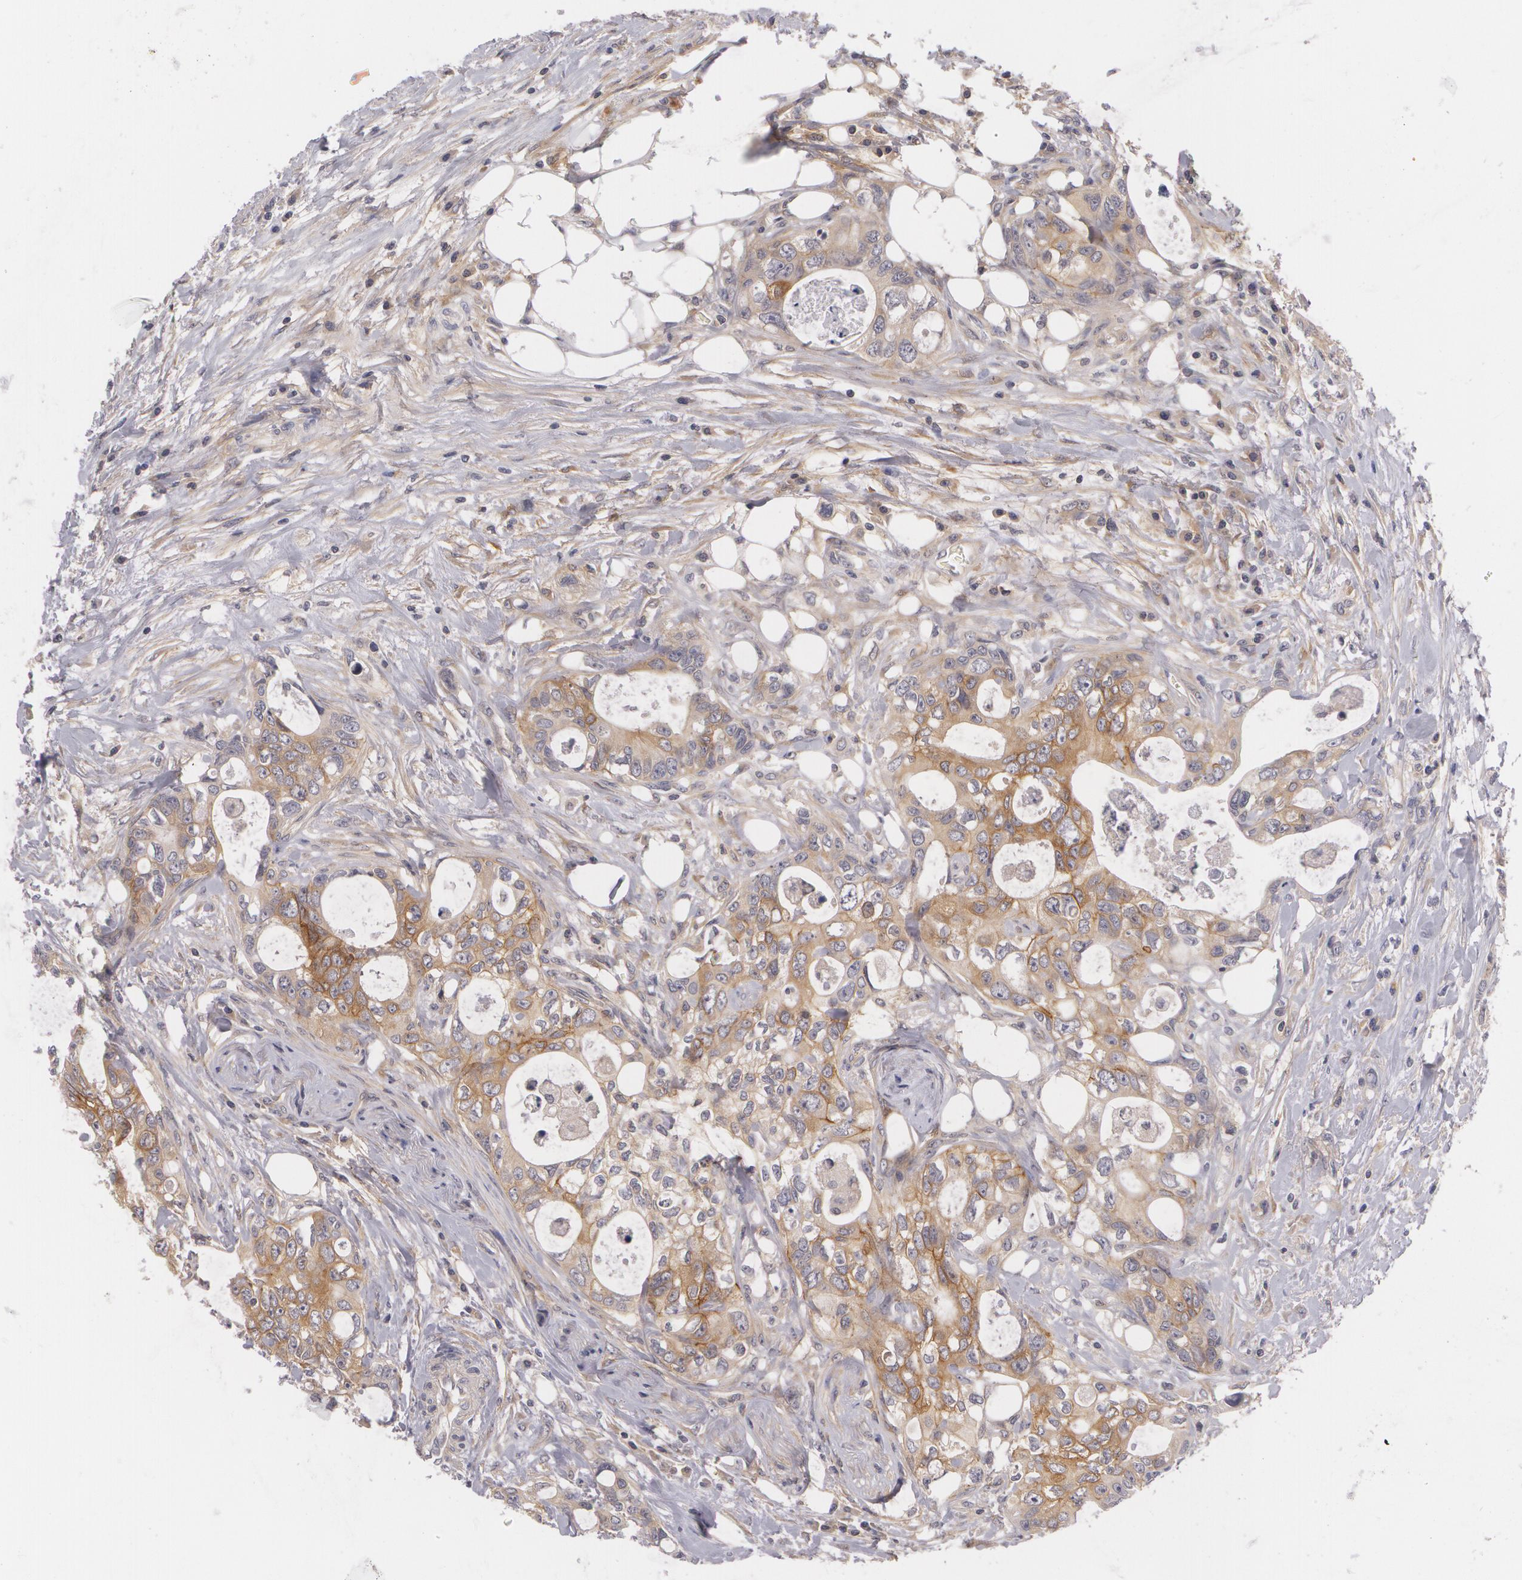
{"staining": {"intensity": "weak", "quantity": ">75%", "location": "cytoplasmic/membranous"}, "tissue": "colorectal cancer", "cell_type": "Tumor cells", "image_type": "cancer", "snomed": [{"axis": "morphology", "description": "Adenocarcinoma, NOS"}, {"axis": "topography", "description": "Rectum"}], "caption": "Immunohistochemistry (IHC) photomicrograph of neoplastic tissue: colorectal cancer stained using immunohistochemistry (IHC) exhibits low levels of weak protein expression localized specifically in the cytoplasmic/membranous of tumor cells, appearing as a cytoplasmic/membranous brown color.", "gene": "CASK", "patient": {"sex": "female", "age": 57}}